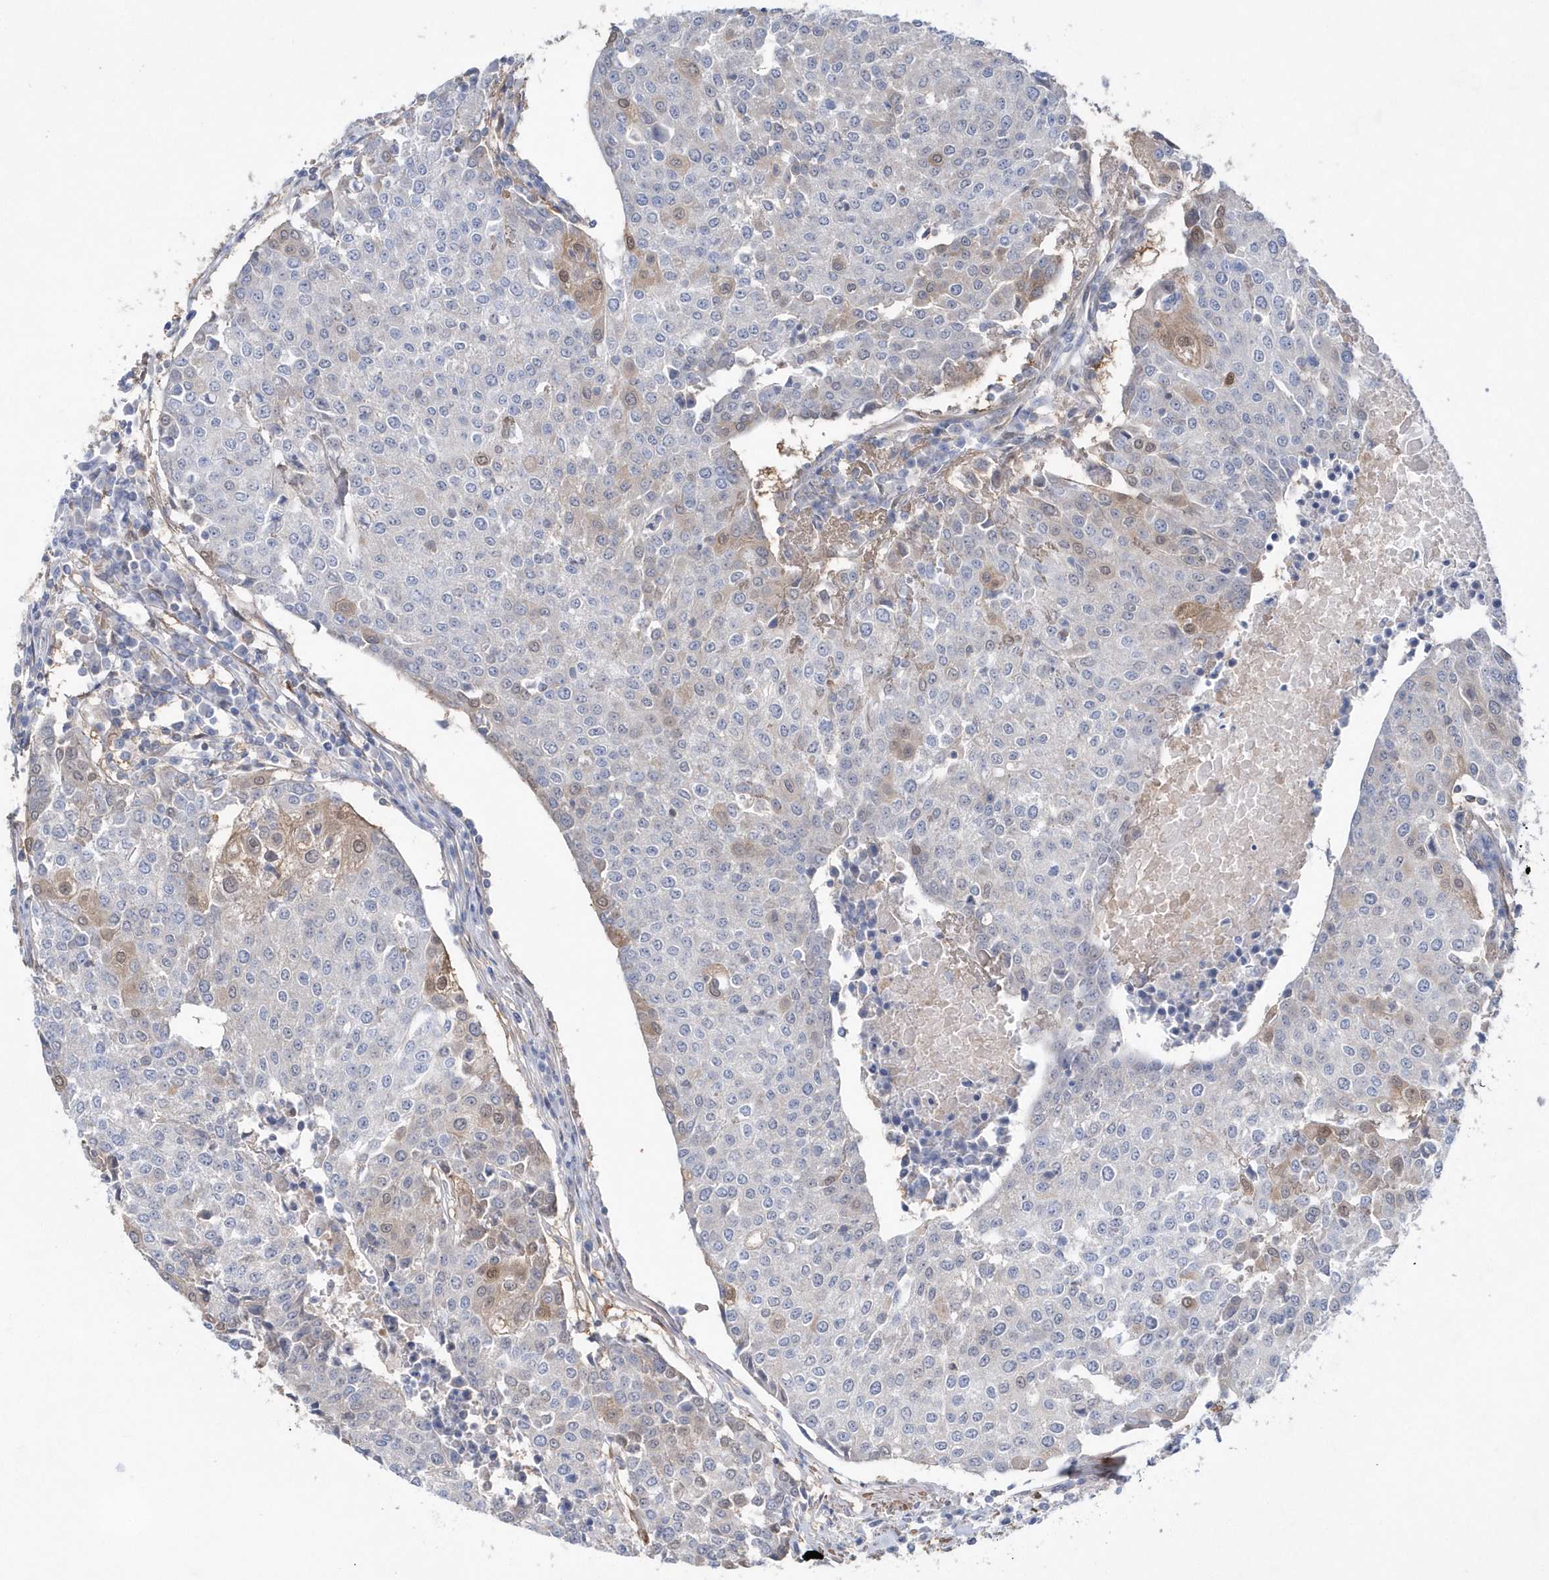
{"staining": {"intensity": "weak", "quantity": "<25%", "location": "cytoplasmic/membranous,nuclear"}, "tissue": "urothelial cancer", "cell_type": "Tumor cells", "image_type": "cancer", "snomed": [{"axis": "morphology", "description": "Urothelial carcinoma, High grade"}, {"axis": "topography", "description": "Urinary bladder"}], "caption": "Tumor cells show no significant positivity in urothelial carcinoma (high-grade).", "gene": "BDH2", "patient": {"sex": "female", "age": 85}}